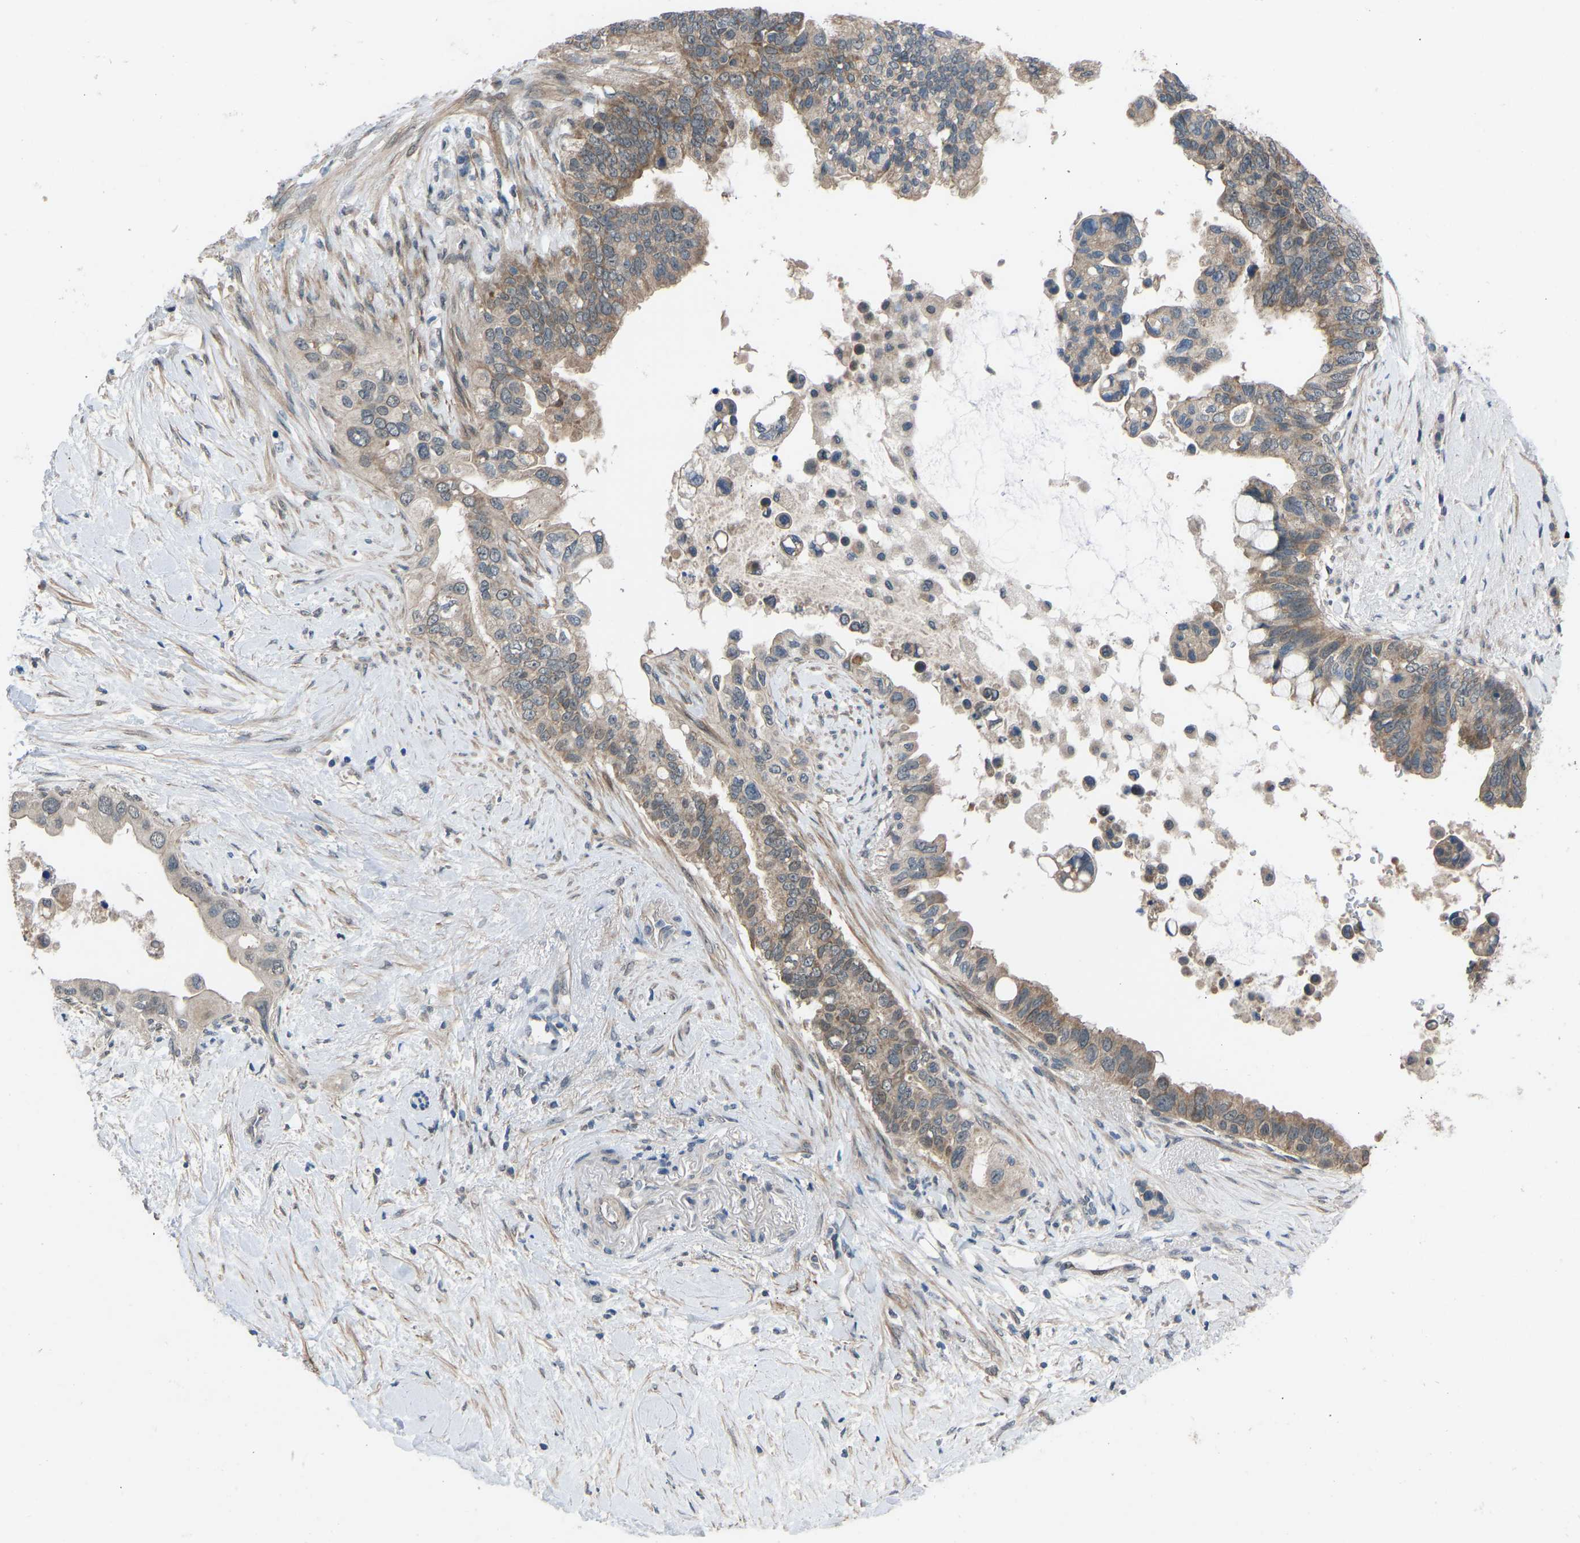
{"staining": {"intensity": "moderate", "quantity": ">75%", "location": "cytoplasmic/membranous"}, "tissue": "pancreatic cancer", "cell_type": "Tumor cells", "image_type": "cancer", "snomed": [{"axis": "morphology", "description": "Adenocarcinoma, NOS"}, {"axis": "topography", "description": "Pancreas"}], "caption": "Immunohistochemistry histopathology image of neoplastic tissue: adenocarcinoma (pancreatic) stained using immunohistochemistry reveals medium levels of moderate protein expression localized specifically in the cytoplasmic/membranous of tumor cells, appearing as a cytoplasmic/membranous brown color.", "gene": "CDK2AP1", "patient": {"sex": "female", "age": 56}}